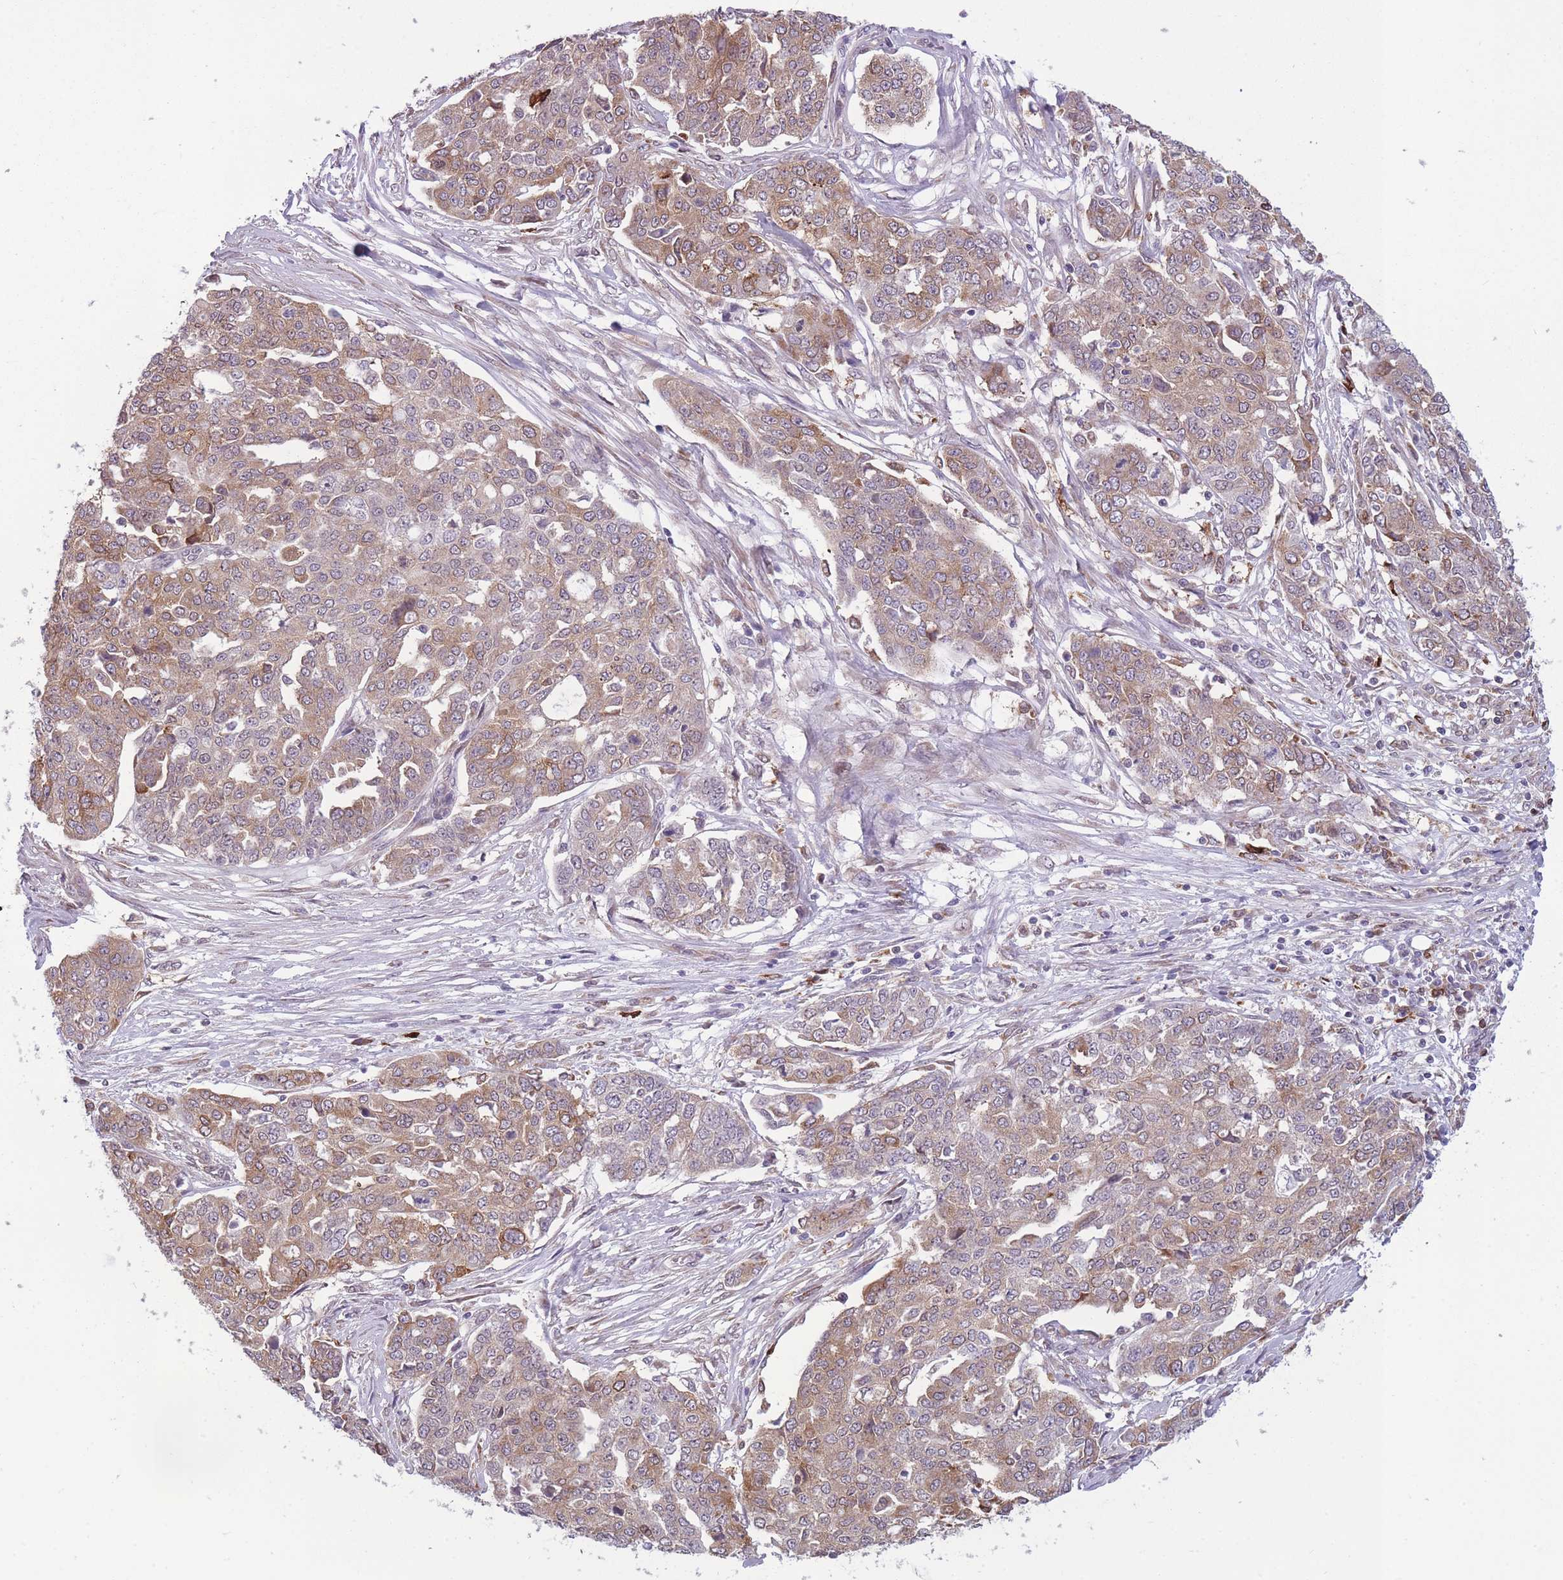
{"staining": {"intensity": "moderate", "quantity": ">75%", "location": "cytoplasmic/membranous"}, "tissue": "ovarian cancer", "cell_type": "Tumor cells", "image_type": "cancer", "snomed": [{"axis": "morphology", "description": "Cystadenocarcinoma, serous, NOS"}, {"axis": "topography", "description": "Soft tissue"}, {"axis": "topography", "description": "Ovary"}], "caption": "DAB (3,3'-diaminobenzidine) immunohistochemical staining of human ovarian cancer (serous cystadenocarcinoma) reveals moderate cytoplasmic/membranous protein expression in approximately >75% of tumor cells. The staining was performed using DAB (3,3'-diaminobenzidine), with brown indicating positive protein expression. Nuclei are stained blue with hematoxylin.", "gene": "TMEM121", "patient": {"sex": "female", "age": 57}}